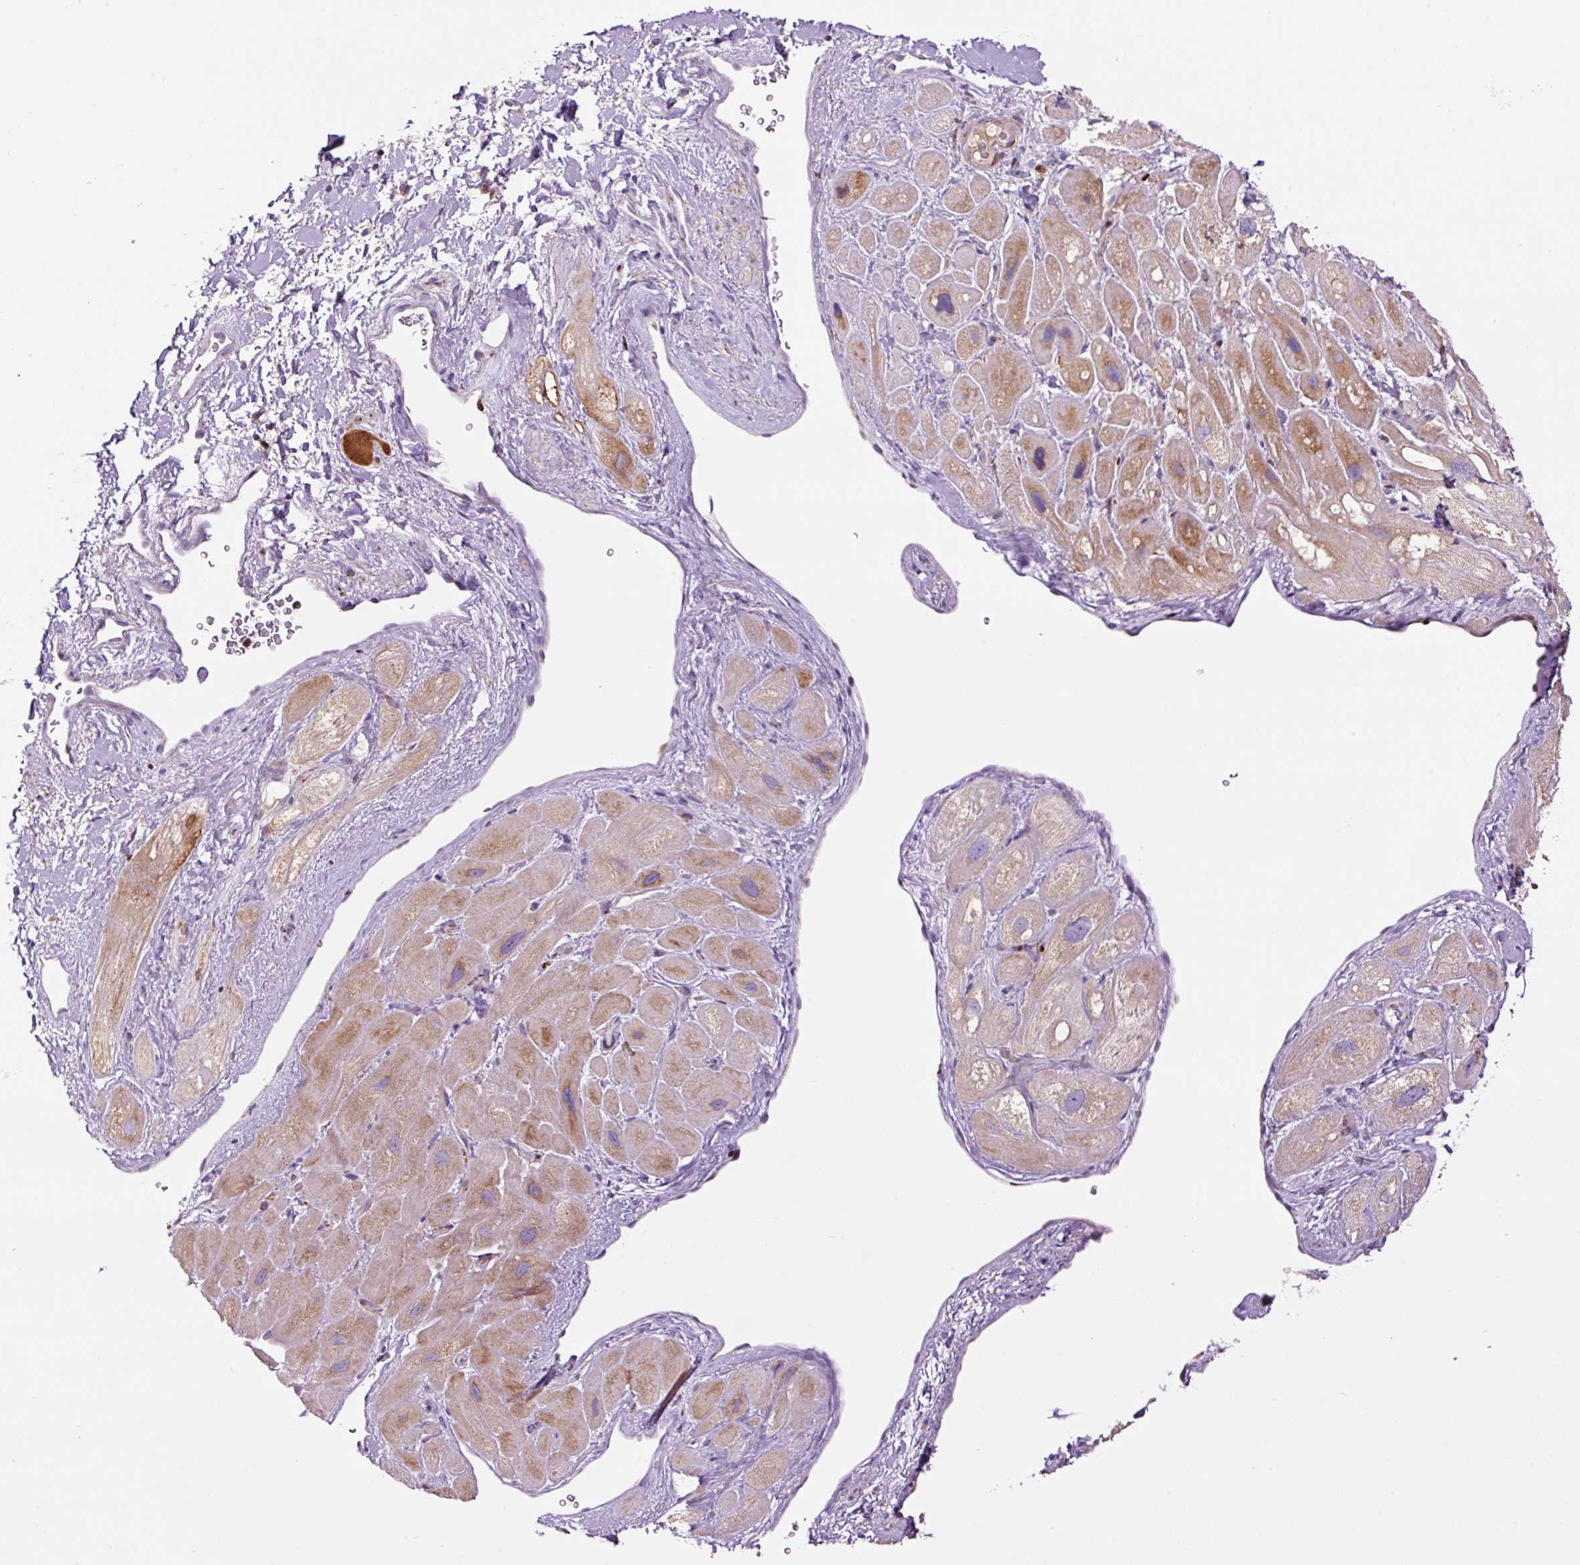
{"staining": {"intensity": "moderate", "quantity": "25%-75%", "location": "cytoplasmic/membranous"}, "tissue": "heart muscle", "cell_type": "Cardiomyocytes", "image_type": "normal", "snomed": [{"axis": "morphology", "description": "Normal tissue, NOS"}, {"axis": "topography", "description": "Heart"}], "caption": "A histopathology image of human heart muscle stained for a protein exhibits moderate cytoplasmic/membranous brown staining in cardiomyocytes.", "gene": "TMEM8B", "patient": {"sex": "male", "age": 49}}